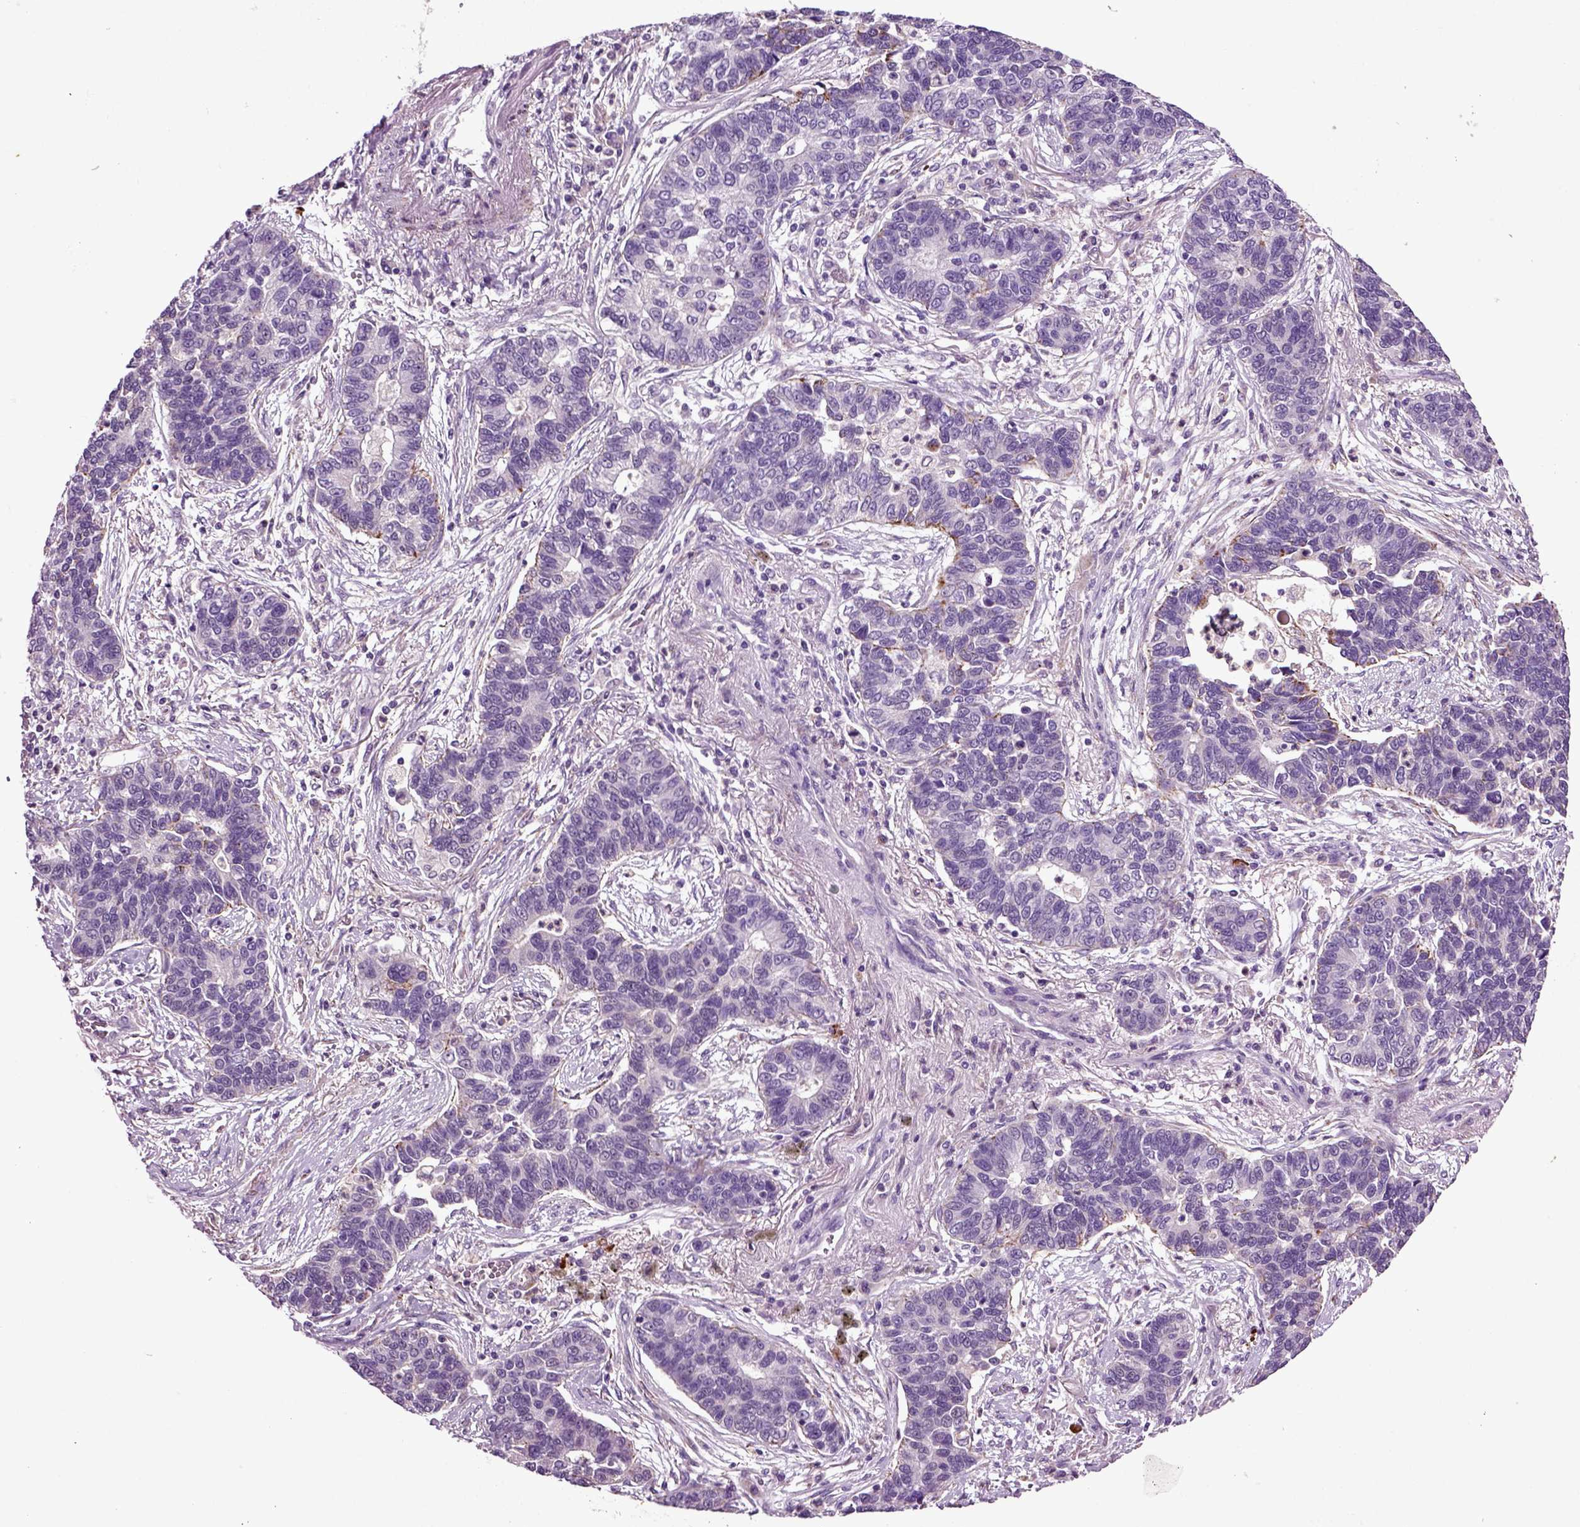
{"staining": {"intensity": "negative", "quantity": "none", "location": "none"}, "tissue": "lung cancer", "cell_type": "Tumor cells", "image_type": "cancer", "snomed": [{"axis": "morphology", "description": "Adenocarcinoma, NOS"}, {"axis": "topography", "description": "Lung"}], "caption": "Adenocarcinoma (lung) was stained to show a protein in brown. There is no significant staining in tumor cells.", "gene": "FGF11", "patient": {"sex": "female", "age": 57}}